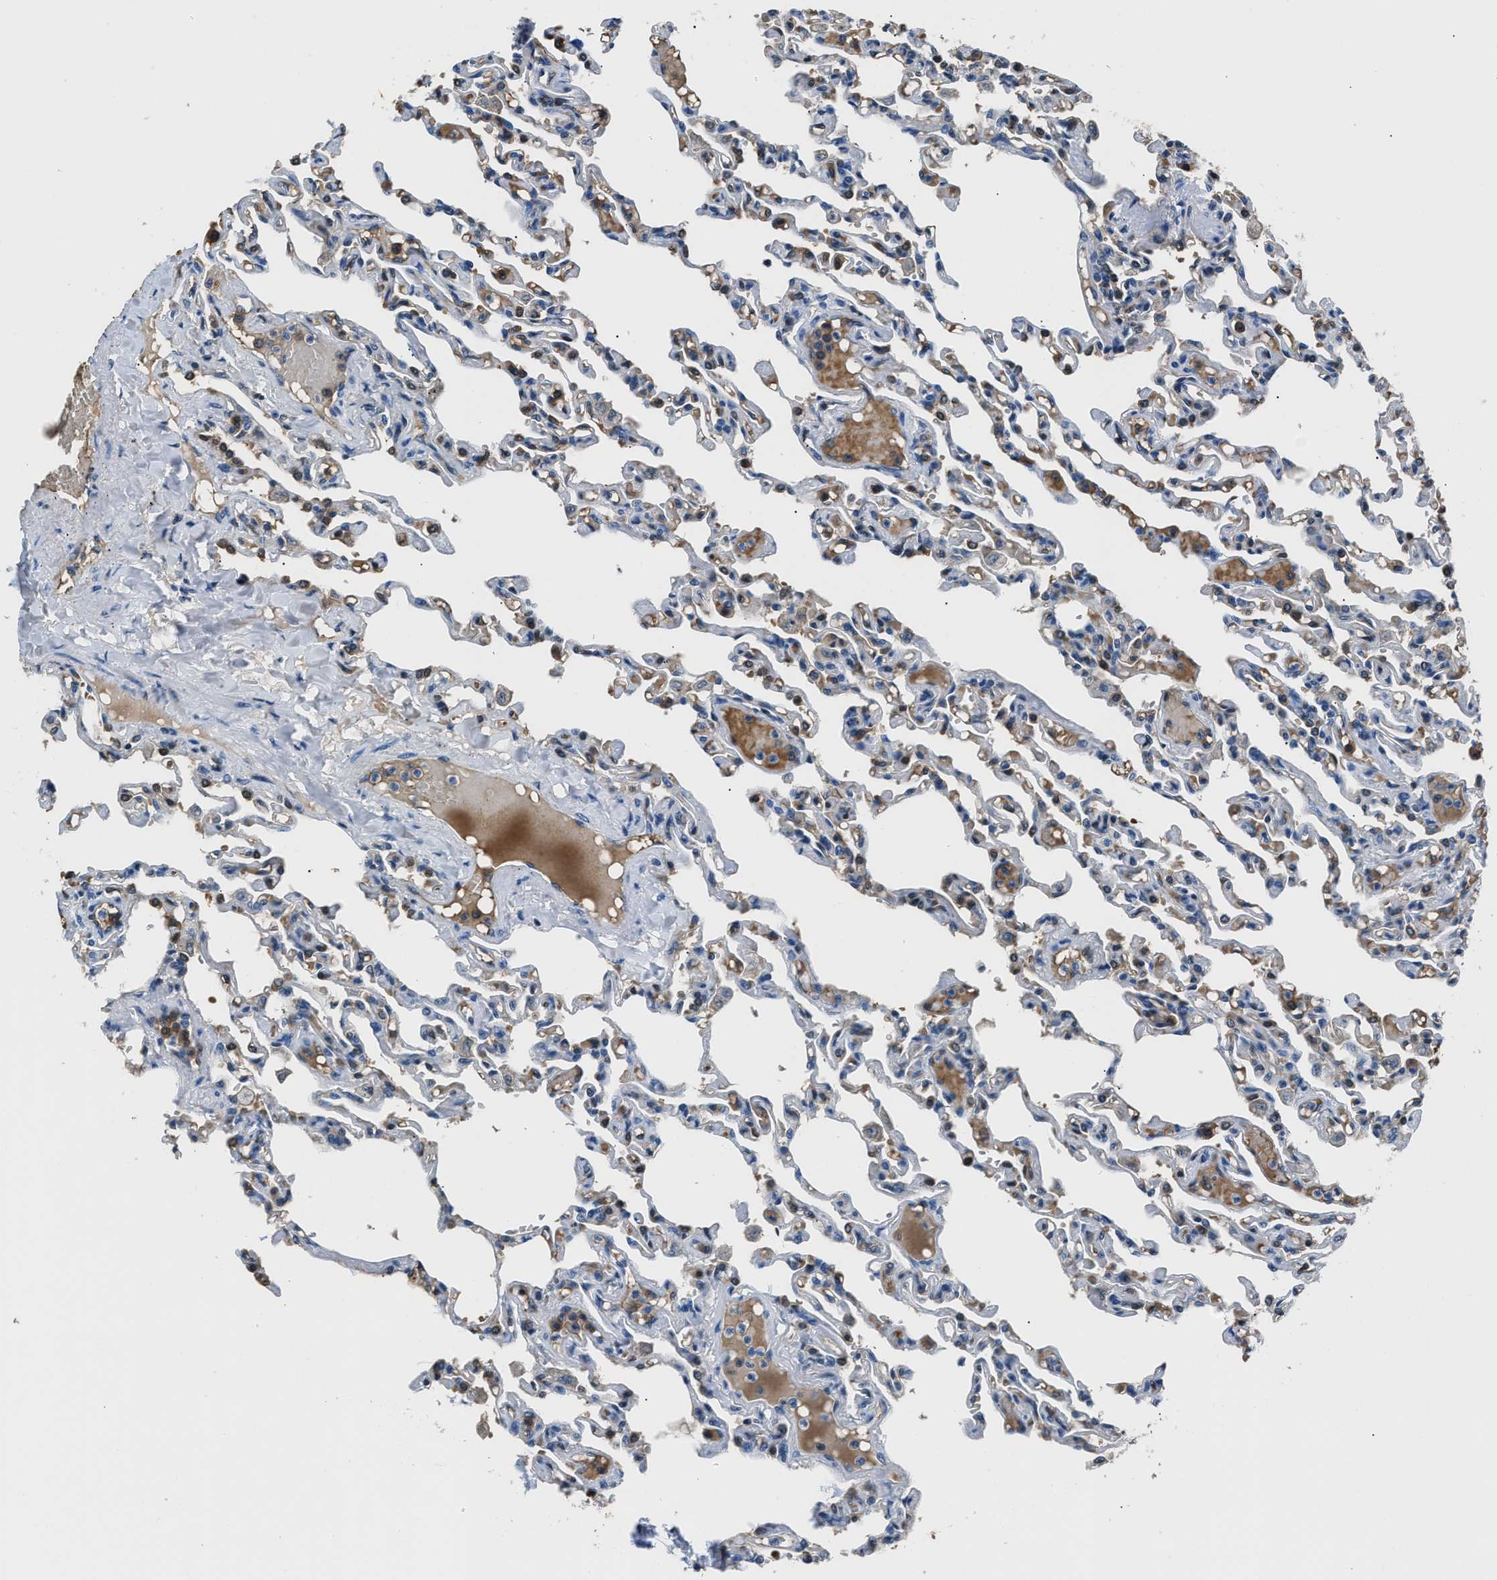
{"staining": {"intensity": "strong", "quantity": "25%-75%", "location": "nuclear"}, "tissue": "lung", "cell_type": "Alveolar cells", "image_type": "normal", "snomed": [{"axis": "morphology", "description": "Normal tissue, NOS"}, {"axis": "topography", "description": "Lung"}], "caption": "An image of human lung stained for a protein displays strong nuclear brown staining in alveolar cells.", "gene": "PPA1", "patient": {"sex": "male", "age": 21}}